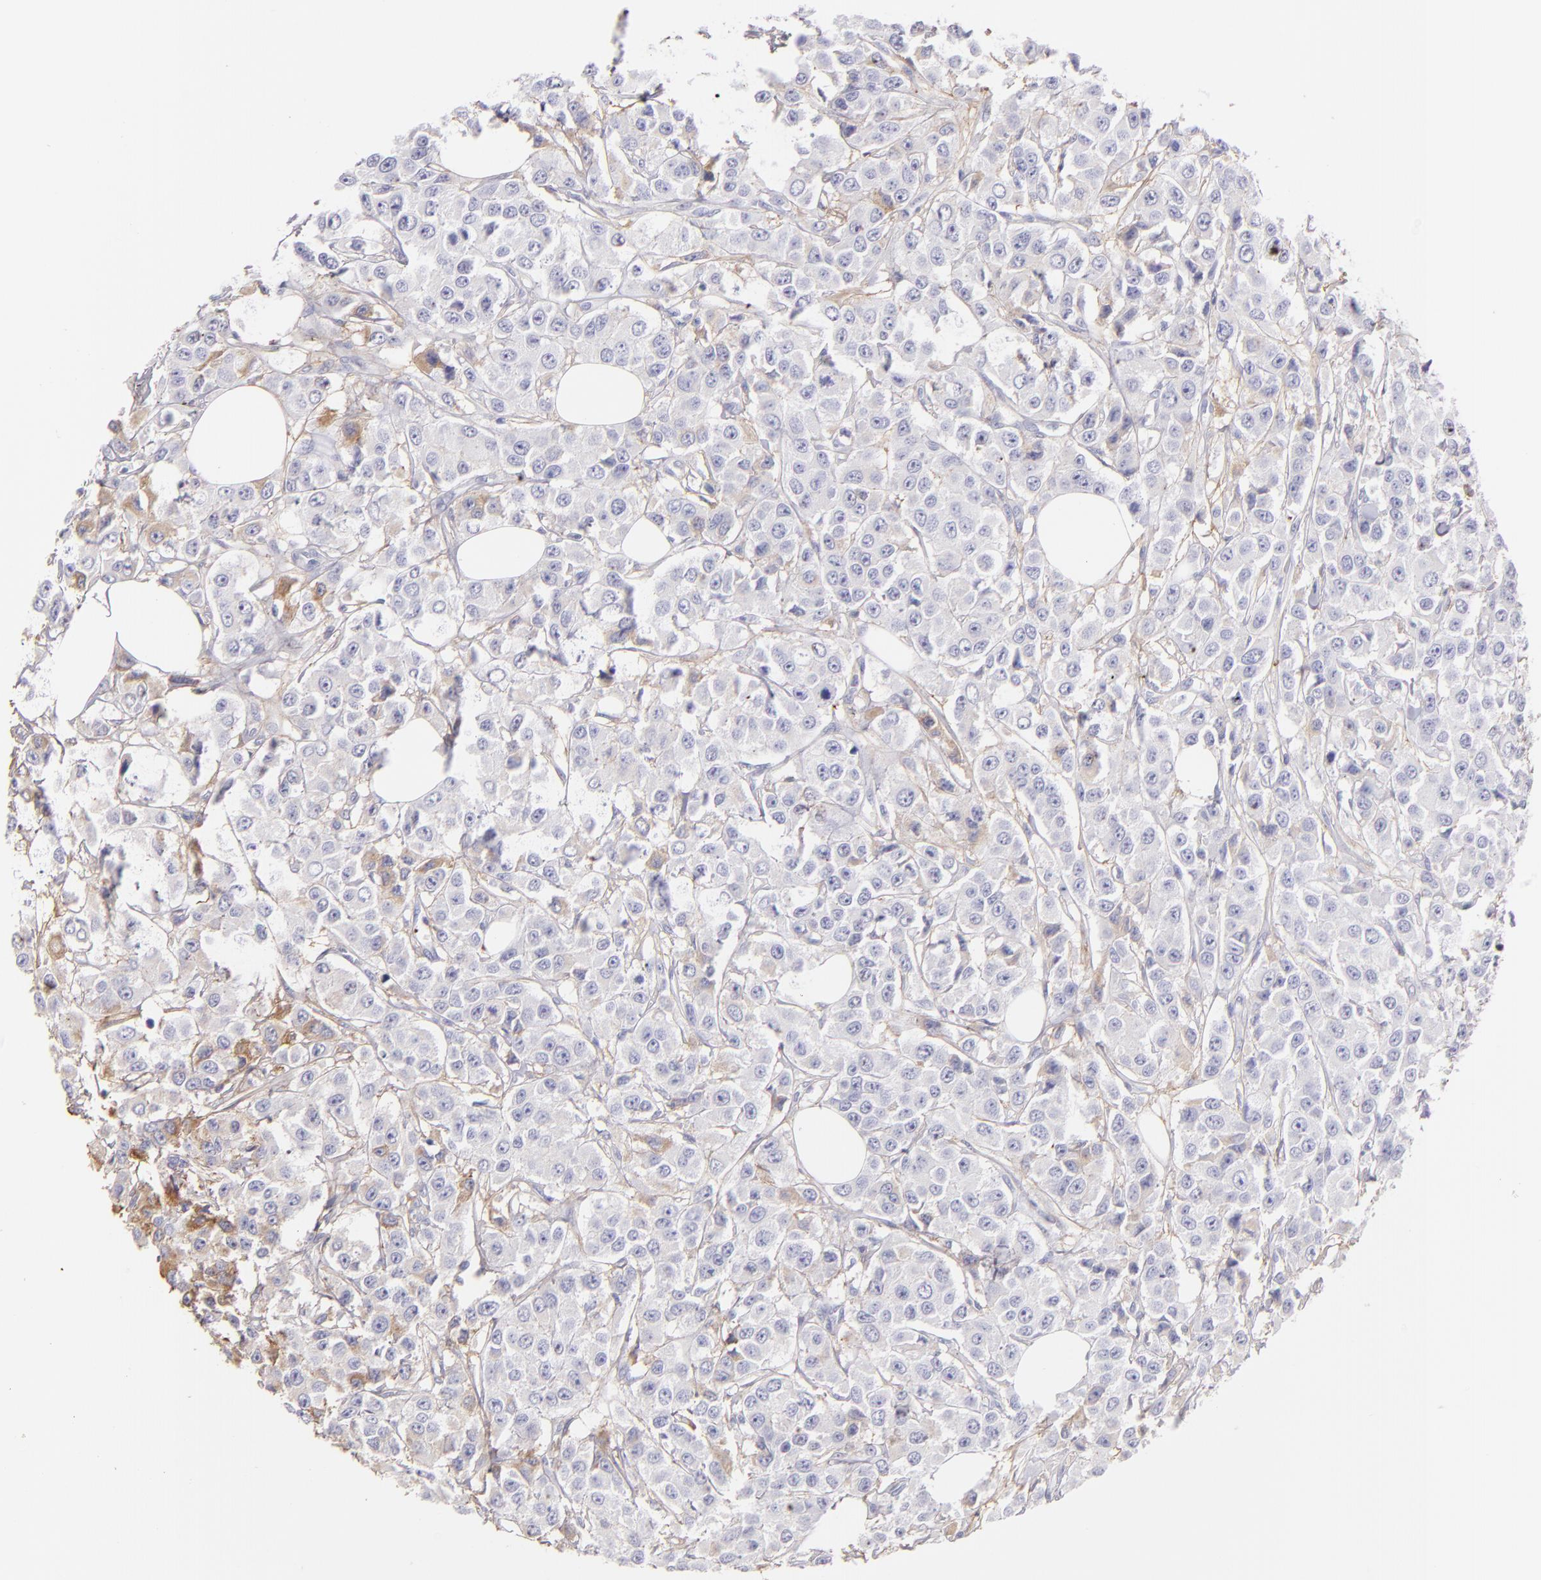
{"staining": {"intensity": "negative", "quantity": "none", "location": "none"}, "tissue": "breast cancer", "cell_type": "Tumor cells", "image_type": "cancer", "snomed": [{"axis": "morphology", "description": "Duct carcinoma"}, {"axis": "topography", "description": "Breast"}], "caption": "Human breast cancer stained for a protein using IHC exhibits no expression in tumor cells.", "gene": "FGB", "patient": {"sex": "female", "age": 58}}